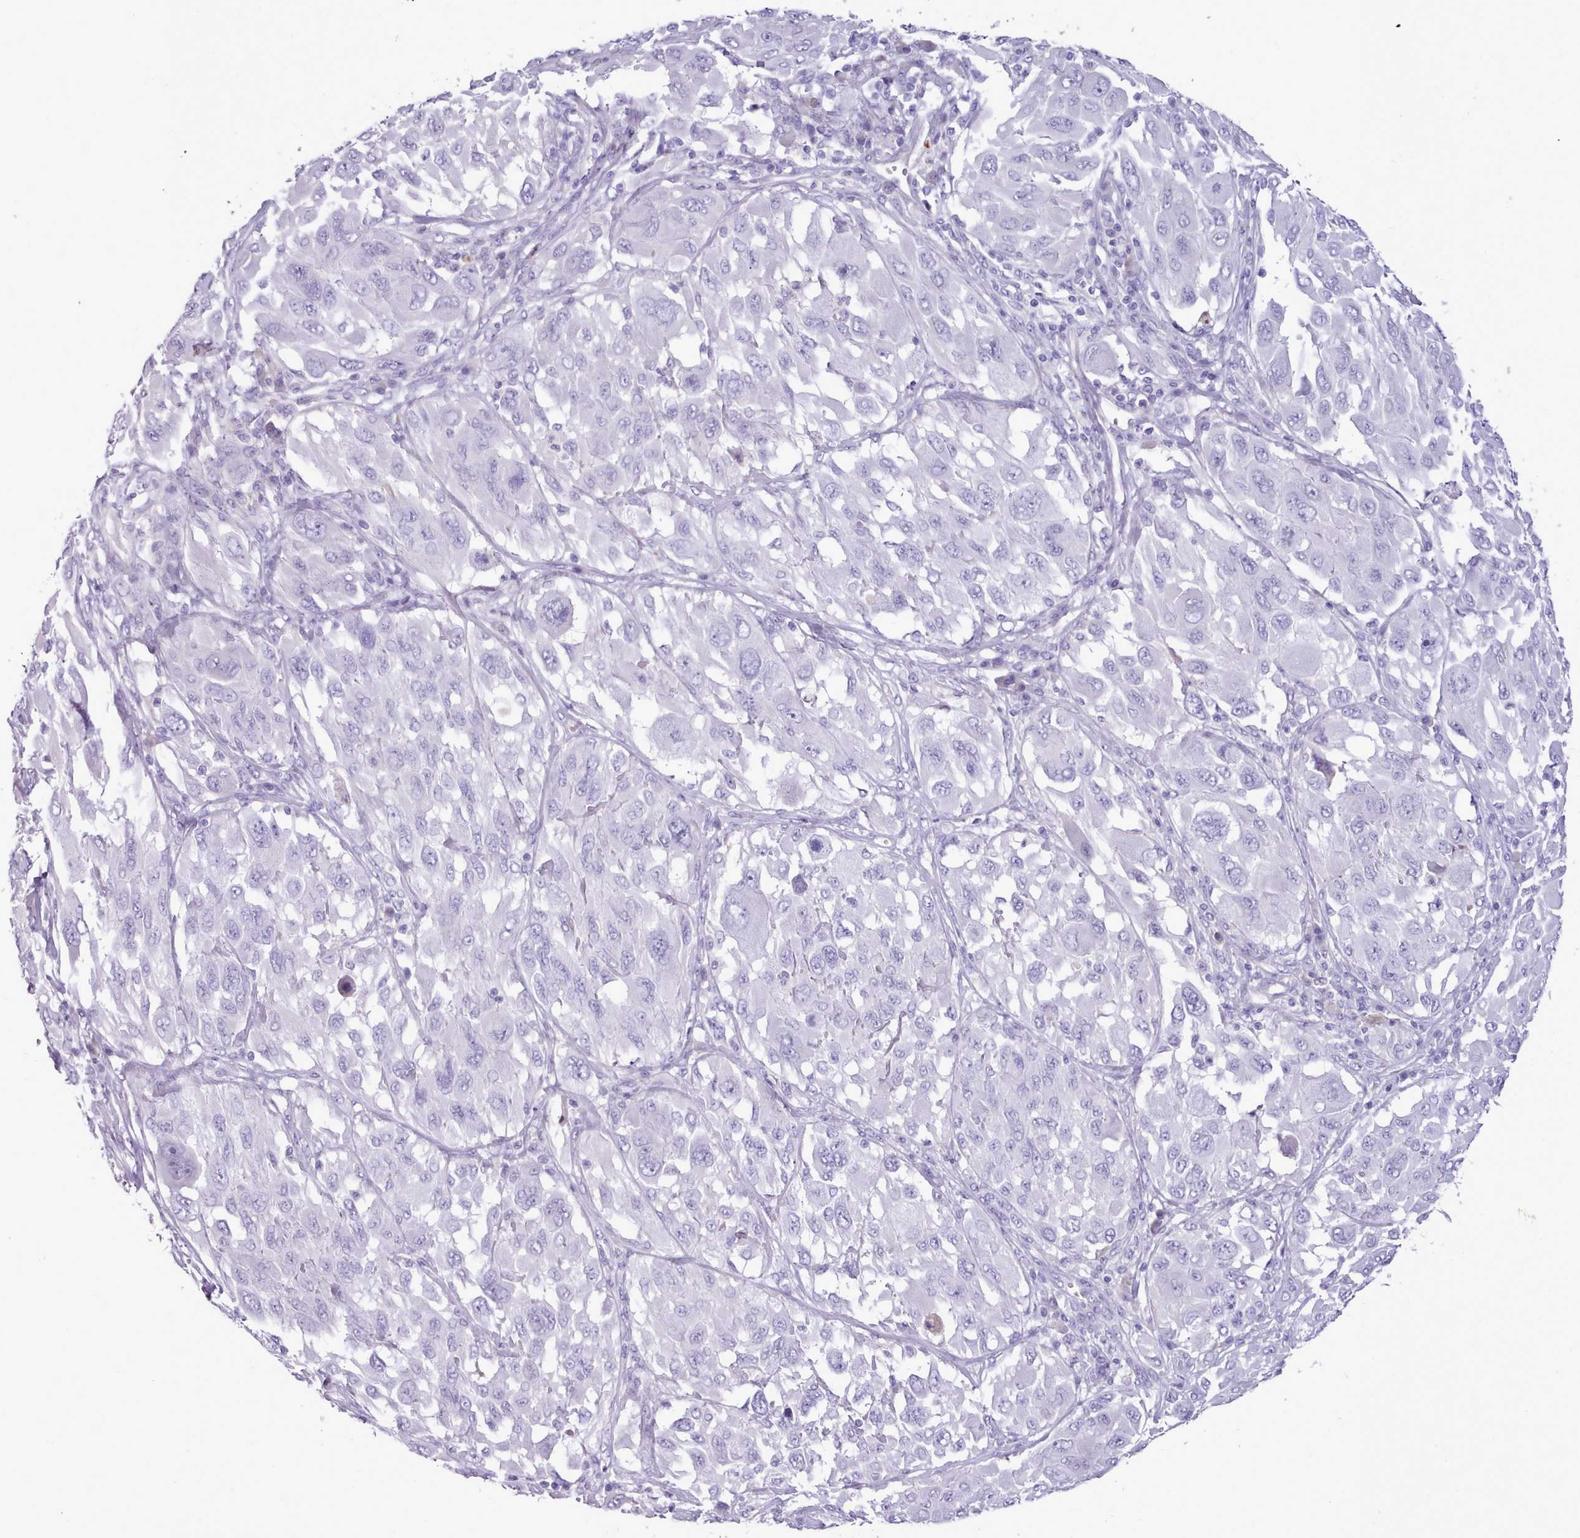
{"staining": {"intensity": "negative", "quantity": "none", "location": "none"}, "tissue": "melanoma", "cell_type": "Tumor cells", "image_type": "cancer", "snomed": [{"axis": "morphology", "description": "Malignant melanoma, NOS"}, {"axis": "topography", "description": "Skin"}], "caption": "Melanoma was stained to show a protein in brown. There is no significant staining in tumor cells.", "gene": "CYP2A13", "patient": {"sex": "female", "age": 91}}